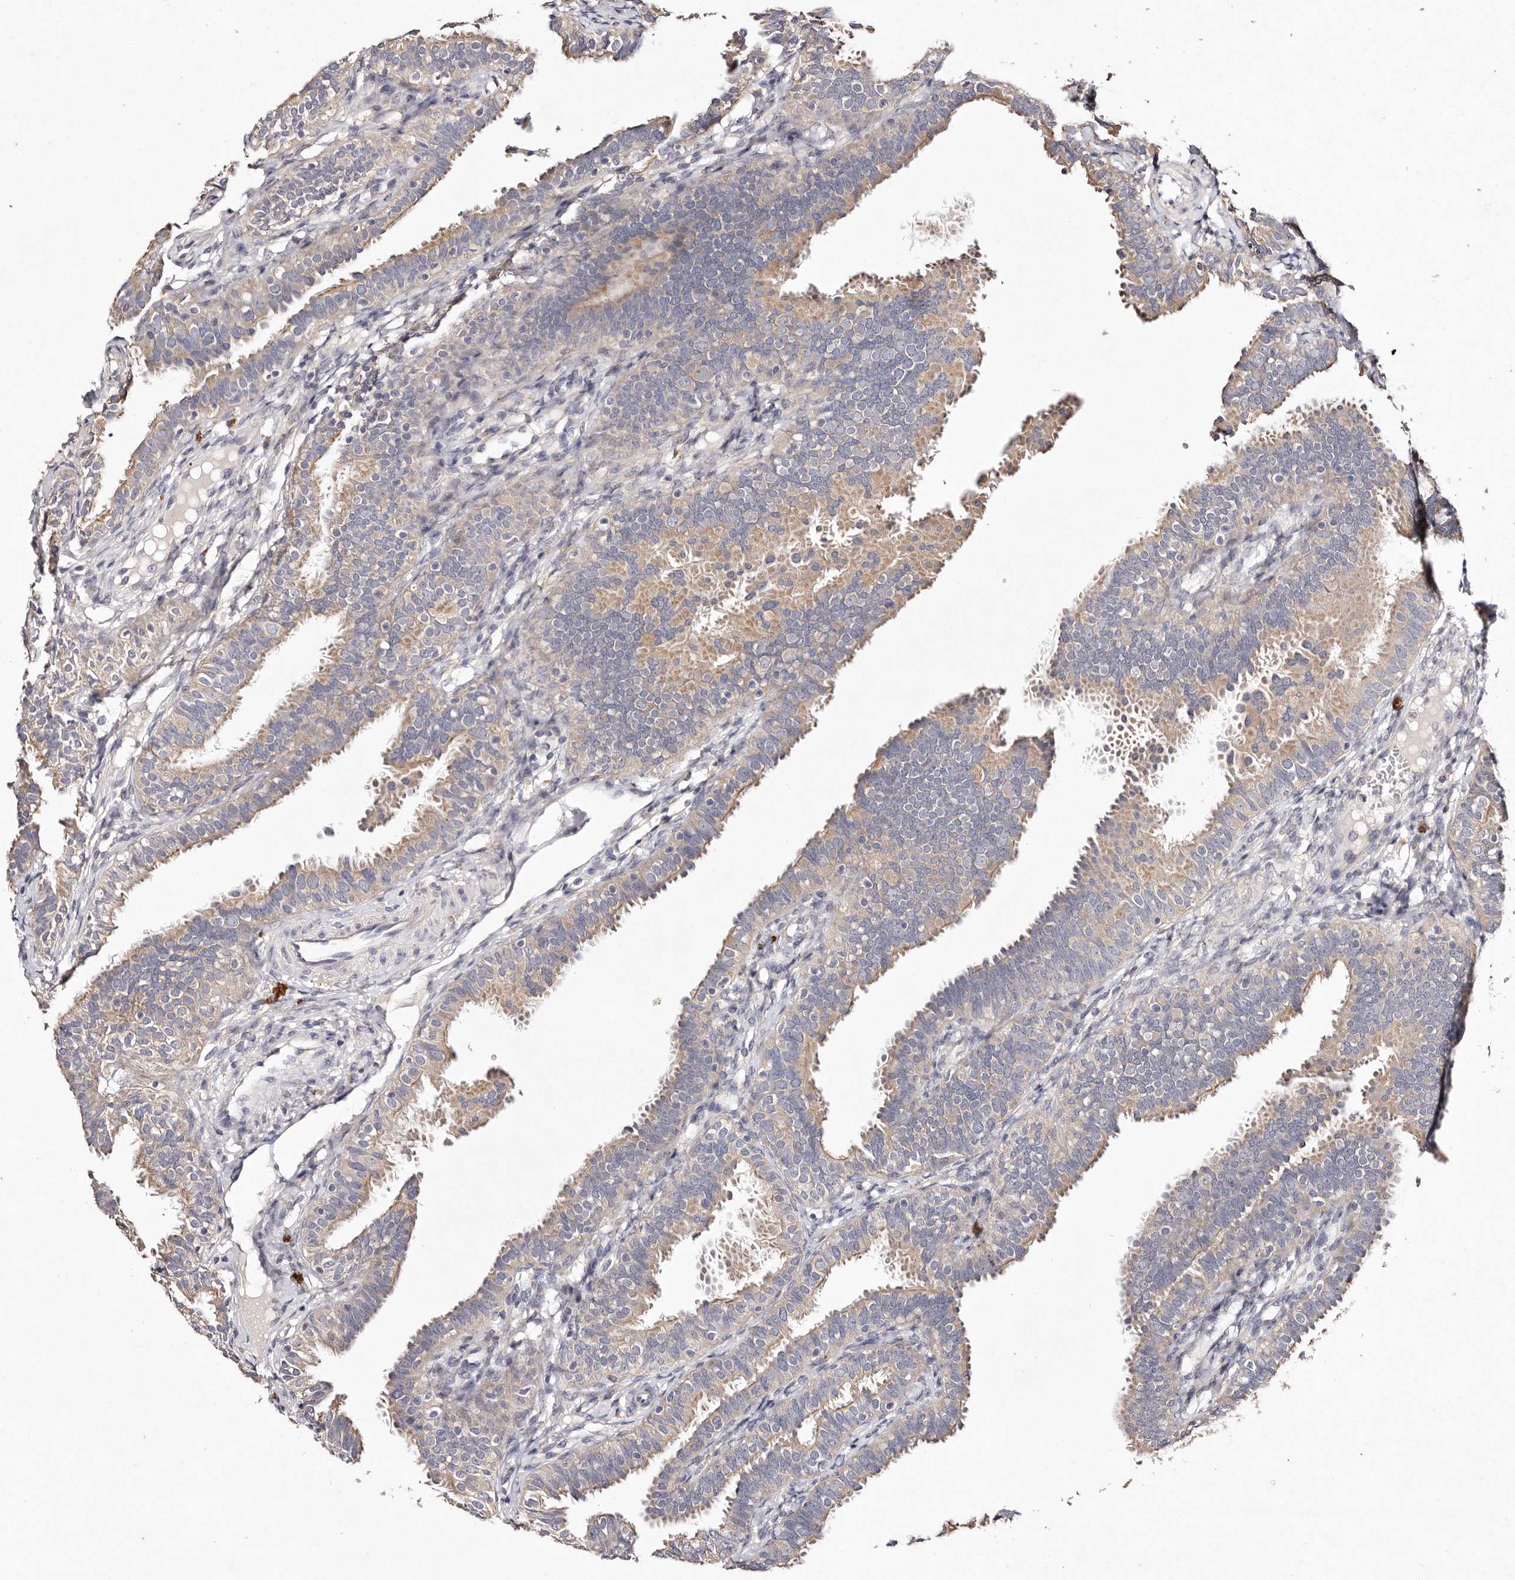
{"staining": {"intensity": "weak", "quantity": "25%-75%", "location": "cytoplasmic/membranous"}, "tissue": "fallopian tube", "cell_type": "Glandular cells", "image_type": "normal", "snomed": [{"axis": "morphology", "description": "Normal tissue, NOS"}, {"axis": "topography", "description": "Fallopian tube"}], "caption": "Brown immunohistochemical staining in normal fallopian tube demonstrates weak cytoplasmic/membranous positivity in about 25%-75% of glandular cells. (Brightfield microscopy of DAB IHC at high magnification).", "gene": "TSC2", "patient": {"sex": "female", "age": 35}}